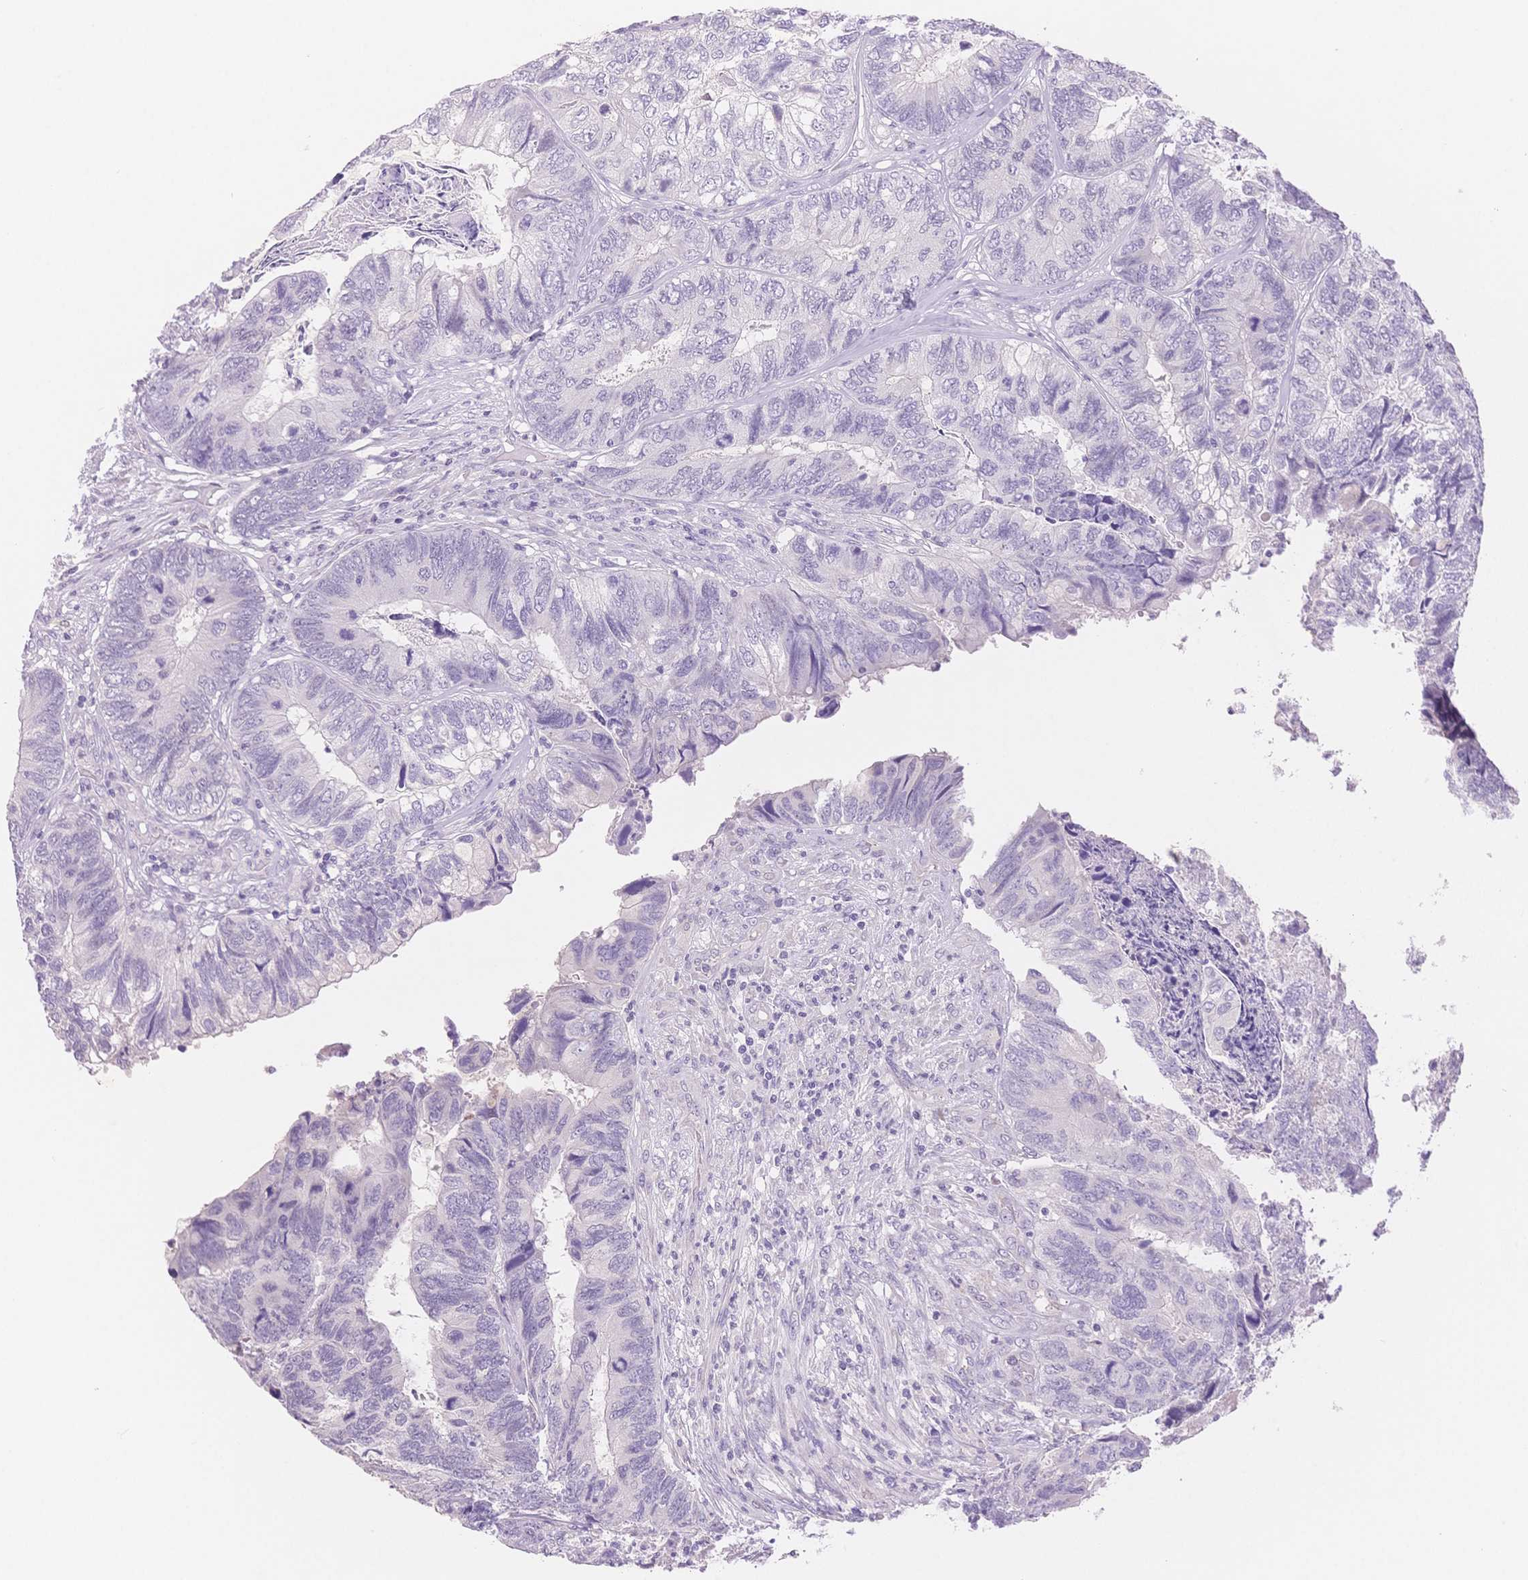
{"staining": {"intensity": "negative", "quantity": "none", "location": "none"}, "tissue": "colorectal cancer", "cell_type": "Tumor cells", "image_type": "cancer", "snomed": [{"axis": "morphology", "description": "Adenocarcinoma, NOS"}, {"axis": "topography", "description": "Colon"}], "caption": "Immunohistochemical staining of adenocarcinoma (colorectal) exhibits no significant staining in tumor cells.", "gene": "MYOM1", "patient": {"sex": "female", "age": 67}}